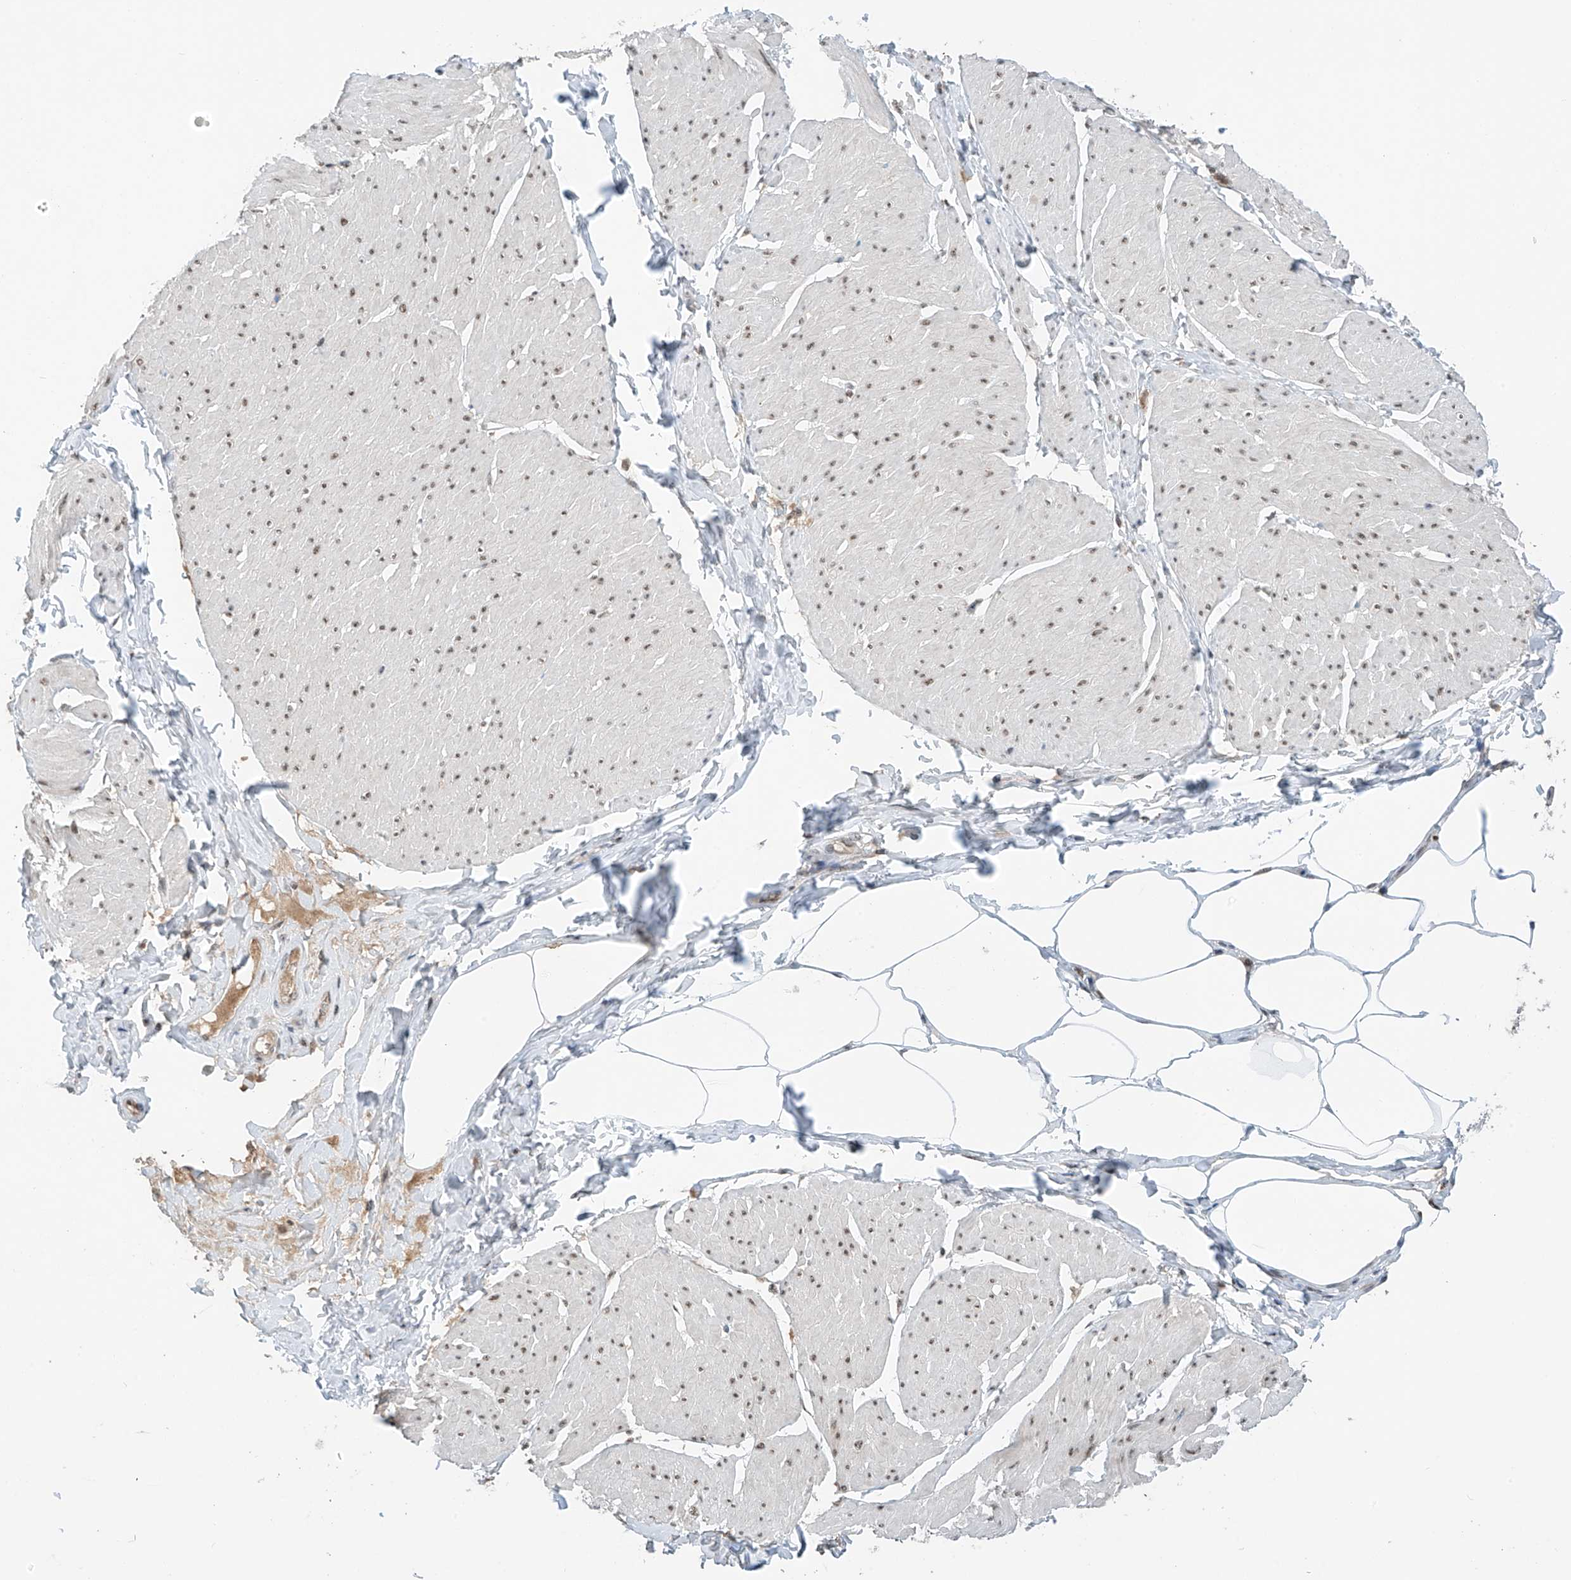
{"staining": {"intensity": "weak", "quantity": ">75%", "location": "nuclear"}, "tissue": "smooth muscle", "cell_type": "Smooth muscle cells", "image_type": "normal", "snomed": [{"axis": "morphology", "description": "Urothelial carcinoma, High grade"}, {"axis": "topography", "description": "Urinary bladder"}], "caption": "Approximately >75% of smooth muscle cells in benign smooth muscle exhibit weak nuclear protein expression as visualized by brown immunohistochemical staining.", "gene": "RPAIN", "patient": {"sex": "male", "age": 46}}